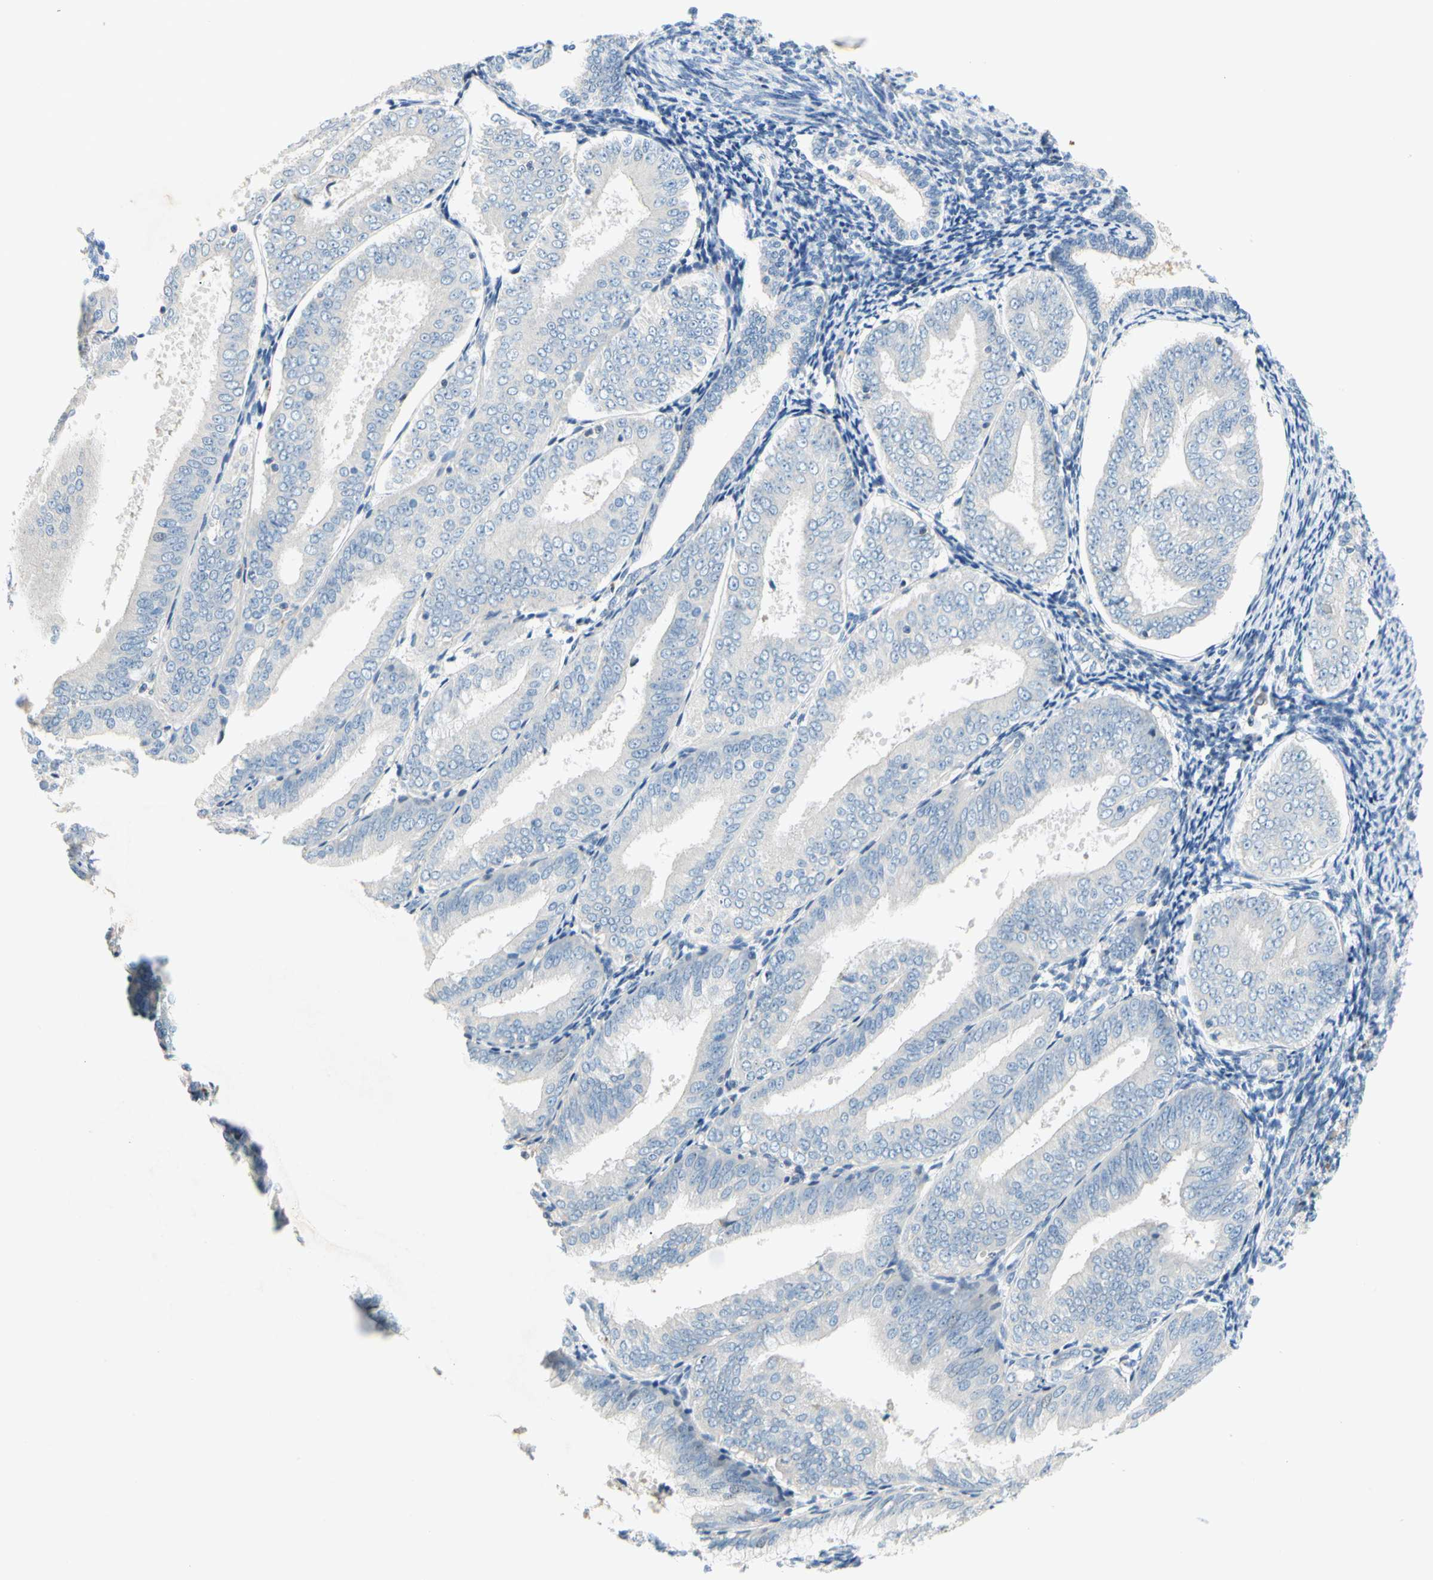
{"staining": {"intensity": "negative", "quantity": "none", "location": "none"}, "tissue": "endometrial cancer", "cell_type": "Tumor cells", "image_type": "cancer", "snomed": [{"axis": "morphology", "description": "Adenocarcinoma, NOS"}, {"axis": "topography", "description": "Endometrium"}], "caption": "This is an immunohistochemistry photomicrograph of human endometrial cancer. There is no expression in tumor cells.", "gene": "CCM2L", "patient": {"sex": "female", "age": 63}}